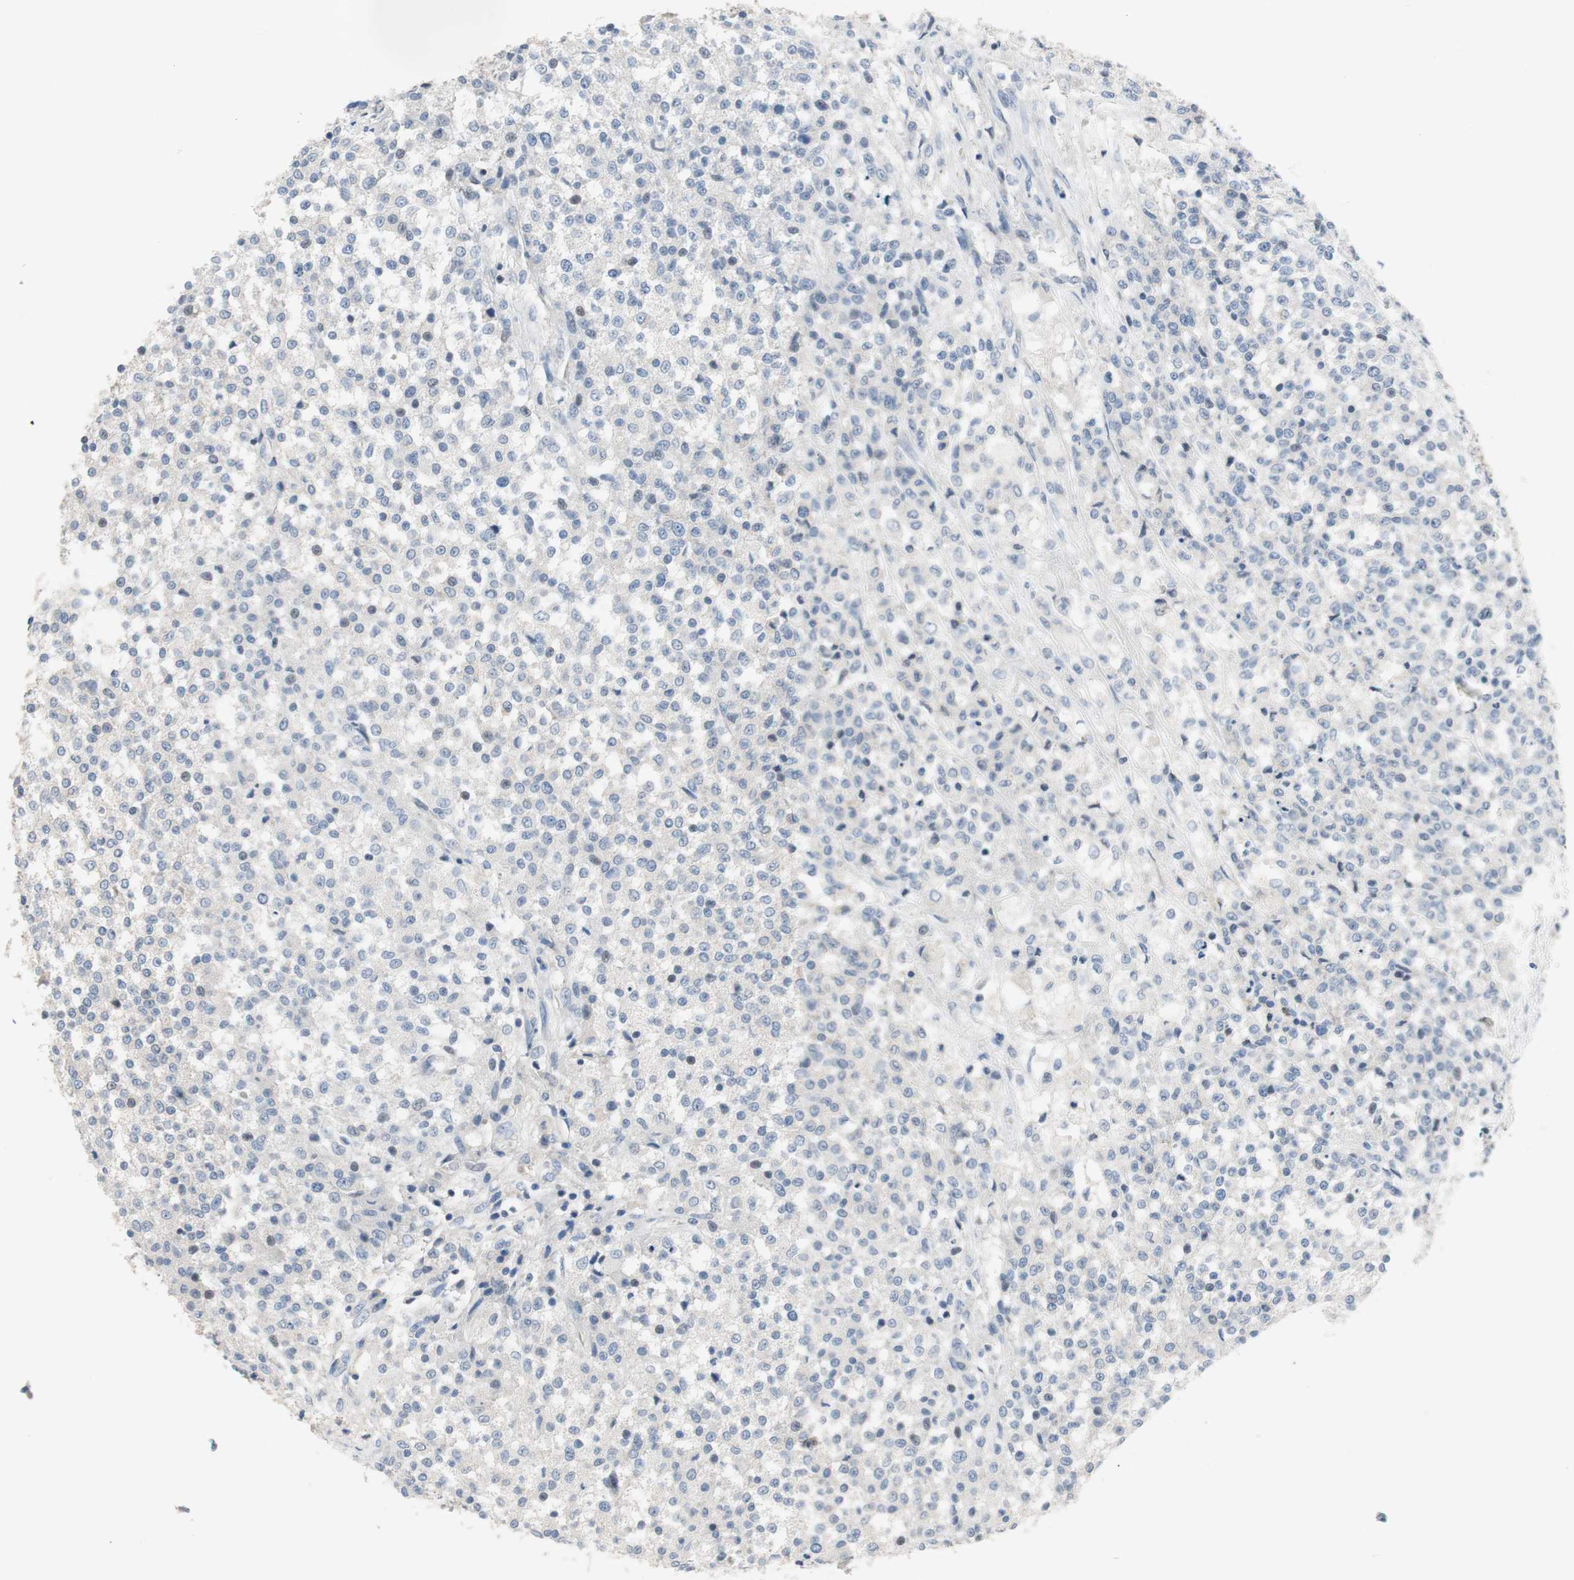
{"staining": {"intensity": "negative", "quantity": "none", "location": "none"}, "tissue": "testis cancer", "cell_type": "Tumor cells", "image_type": "cancer", "snomed": [{"axis": "morphology", "description": "Seminoma, NOS"}, {"axis": "topography", "description": "Testis"}], "caption": "Immunohistochemistry (IHC) micrograph of neoplastic tissue: testis cancer (seminoma) stained with DAB (3,3'-diaminobenzidine) demonstrates no significant protein positivity in tumor cells.", "gene": "TACR3", "patient": {"sex": "male", "age": 59}}